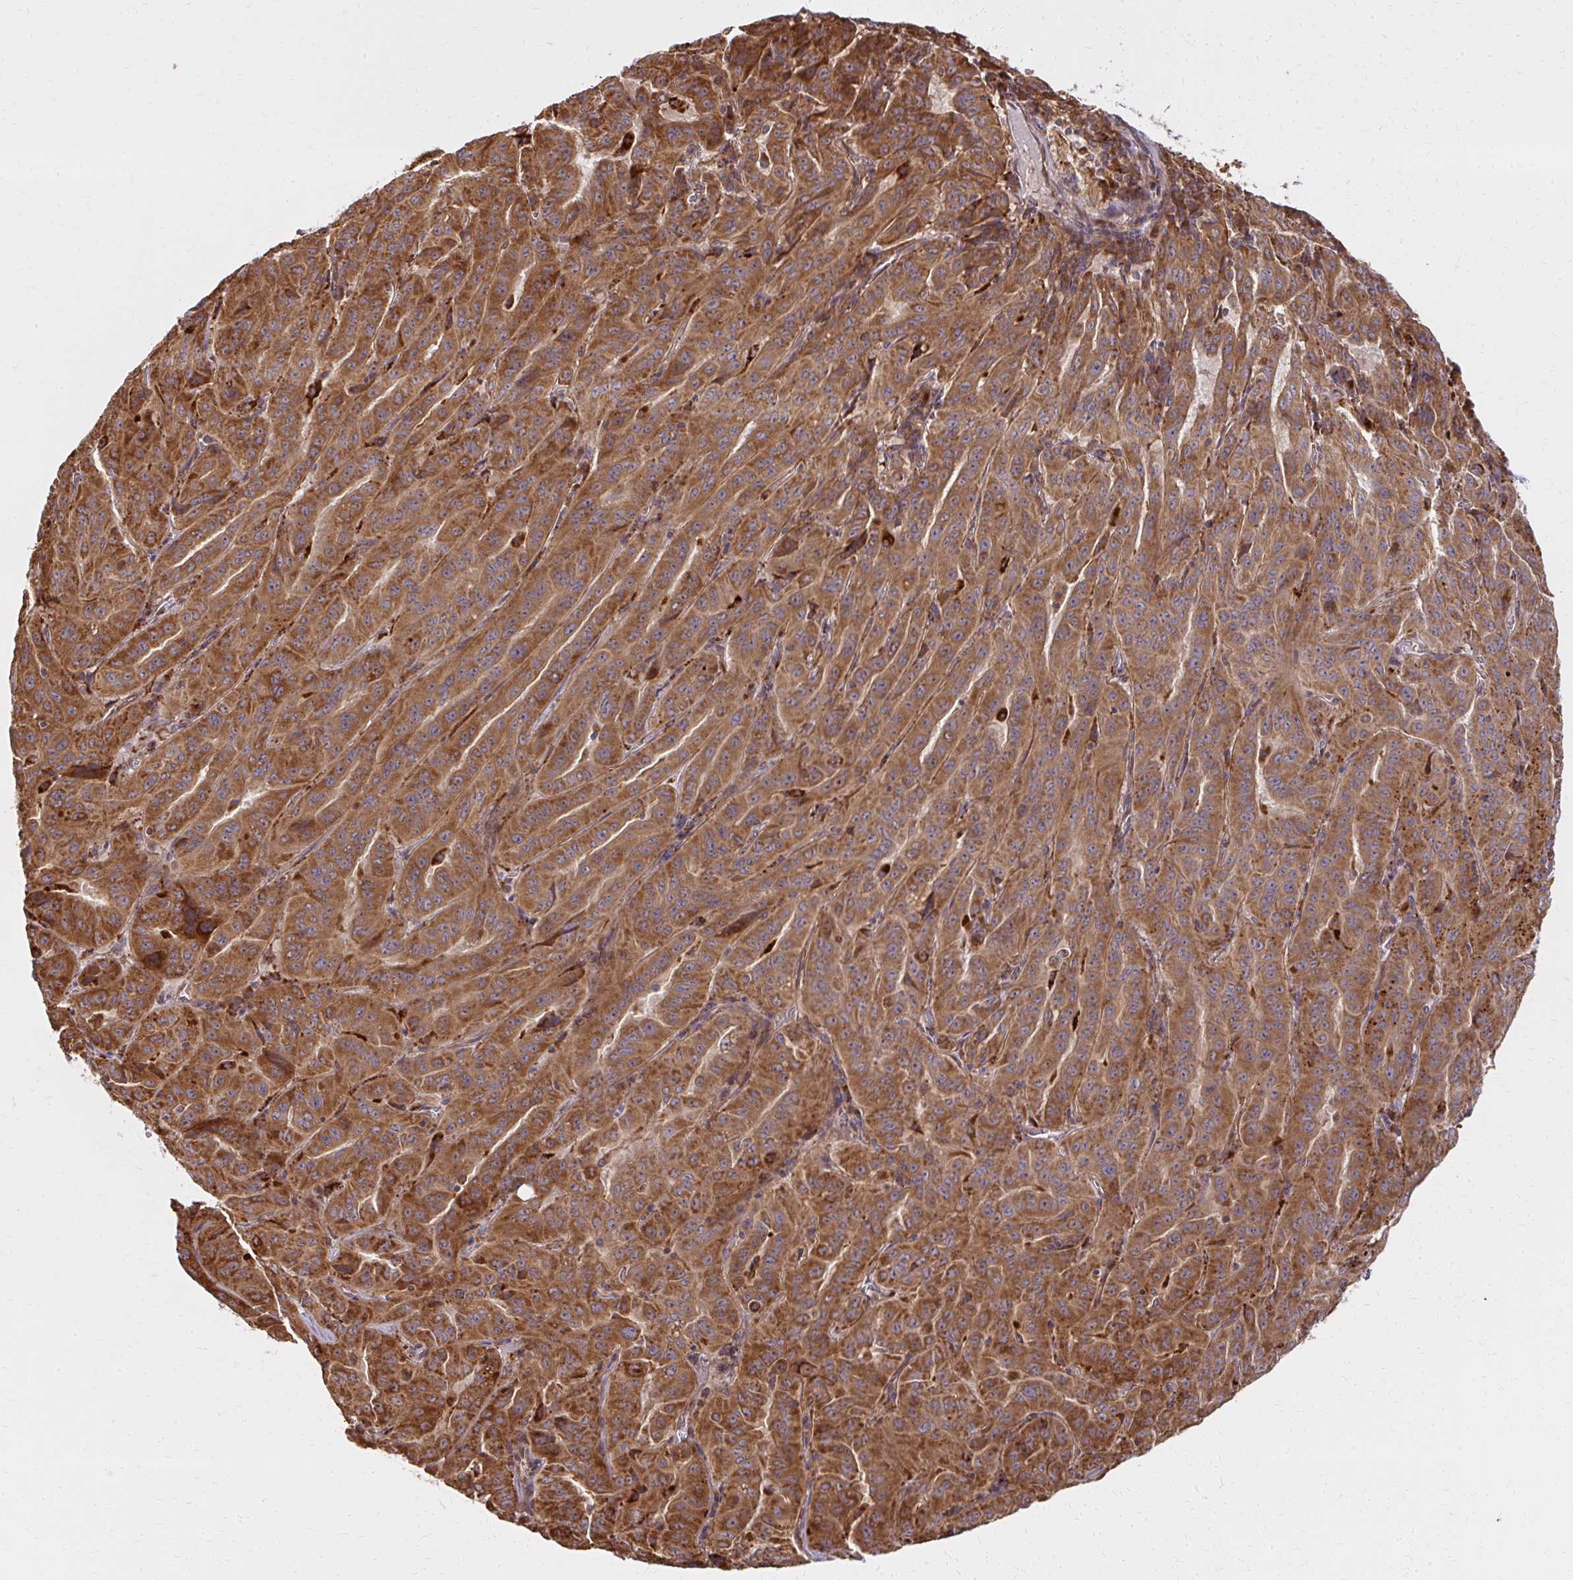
{"staining": {"intensity": "moderate", "quantity": ">75%", "location": "cytoplasmic/membranous"}, "tissue": "pancreatic cancer", "cell_type": "Tumor cells", "image_type": "cancer", "snomed": [{"axis": "morphology", "description": "Adenocarcinoma, NOS"}, {"axis": "topography", "description": "Pancreas"}], "caption": "The immunohistochemical stain highlights moderate cytoplasmic/membranous expression in tumor cells of pancreatic cancer (adenocarcinoma) tissue.", "gene": "GNS", "patient": {"sex": "male", "age": 63}}